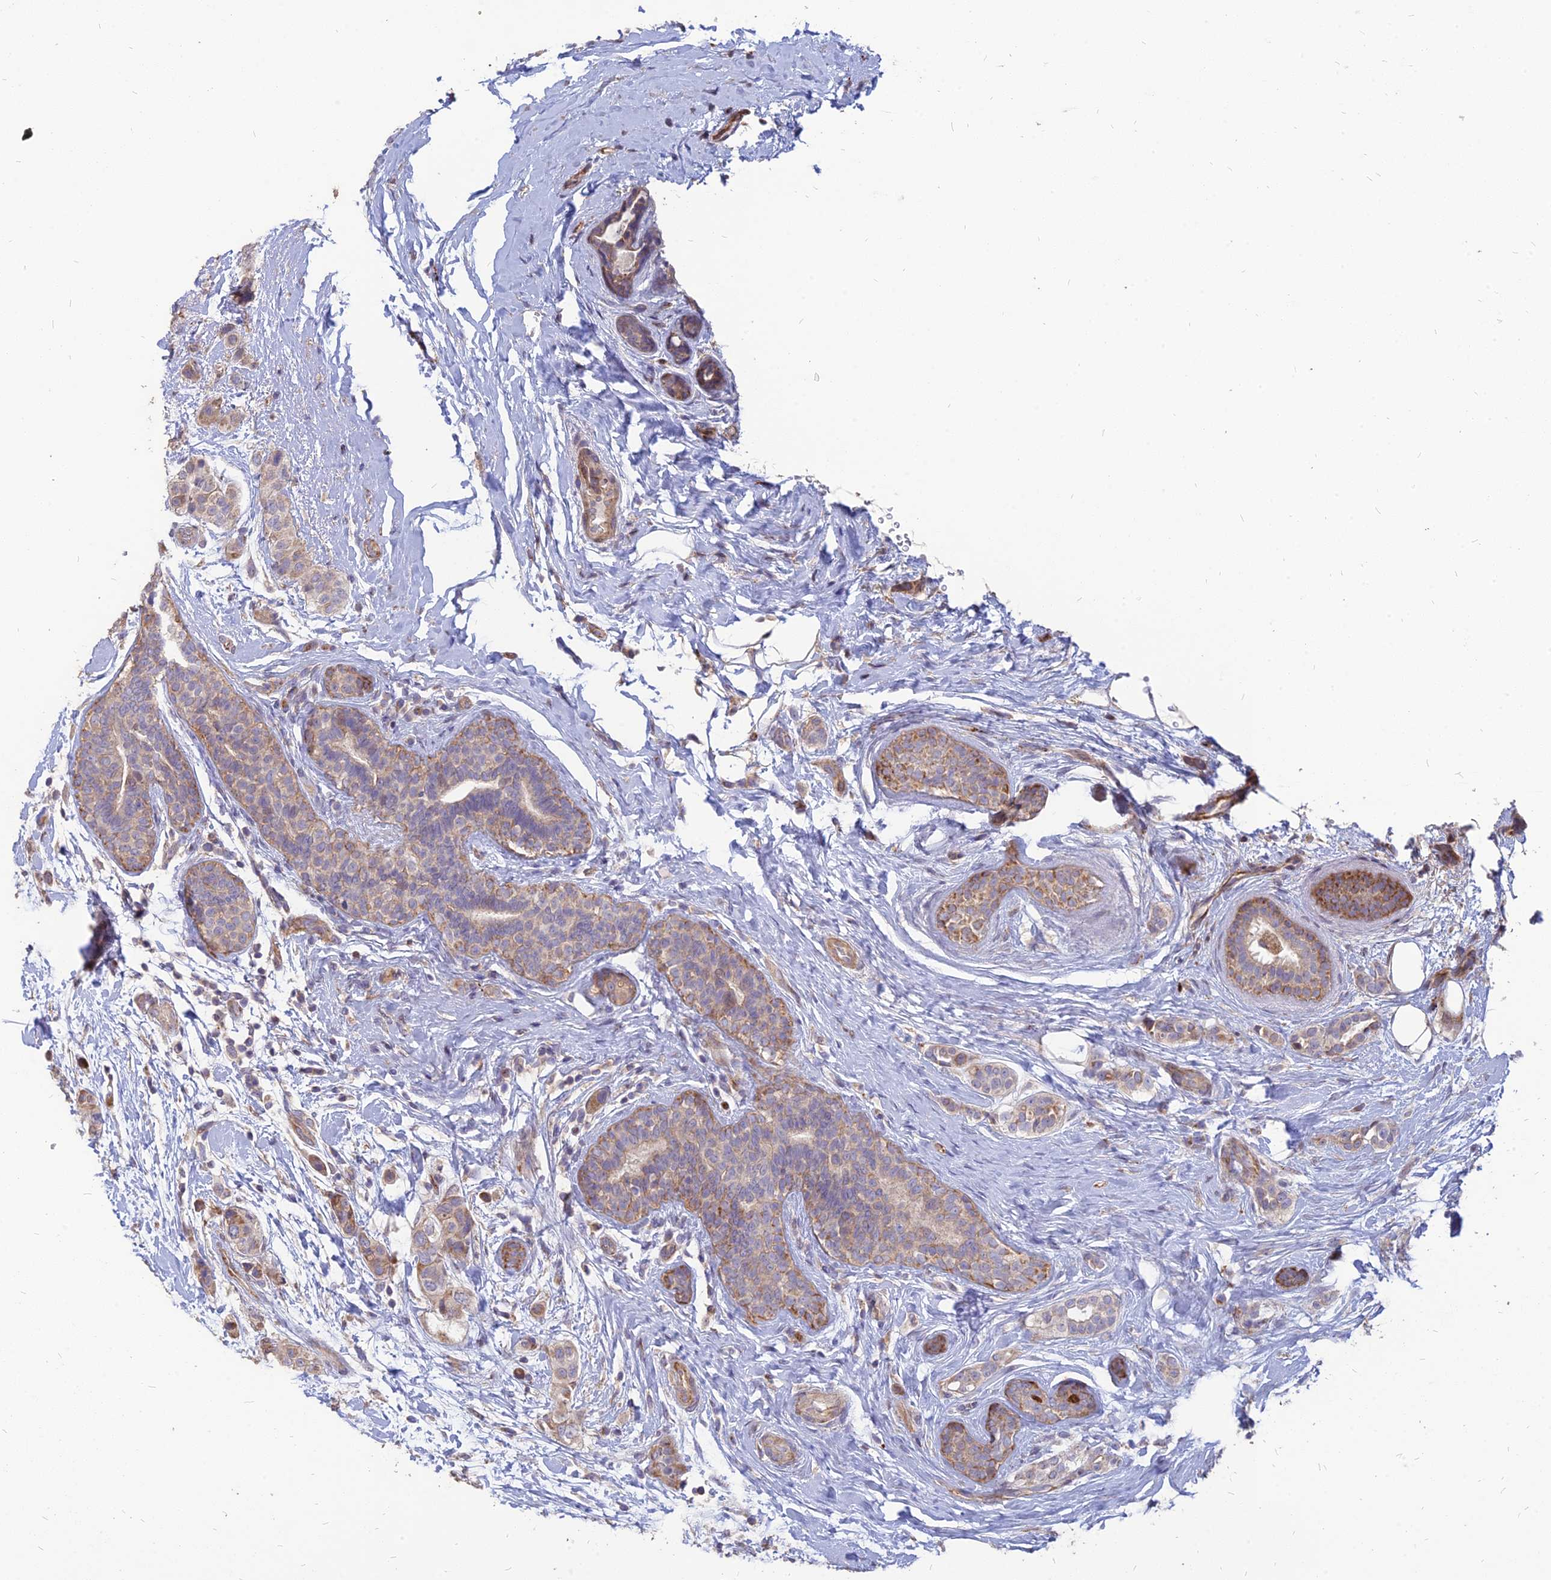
{"staining": {"intensity": "moderate", "quantity": "<25%", "location": "cytoplasmic/membranous"}, "tissue": "breast cancer", "cell_type": "Tumor cells", "image_type": "cancer", "snomed": [{"axis": "morphology", "description": "Lobular carcinoma"}, {"axis": "topography", "description": "Breast"}], "caption": "About <25% of tumor cells in human breast cancer reveal moderate cytoplasmic/membranous protein positivity as visualized by brown immunohistochemical staining.", "gene": "ST3GAL6", "patient": {"sex": "female", "age": 51}}